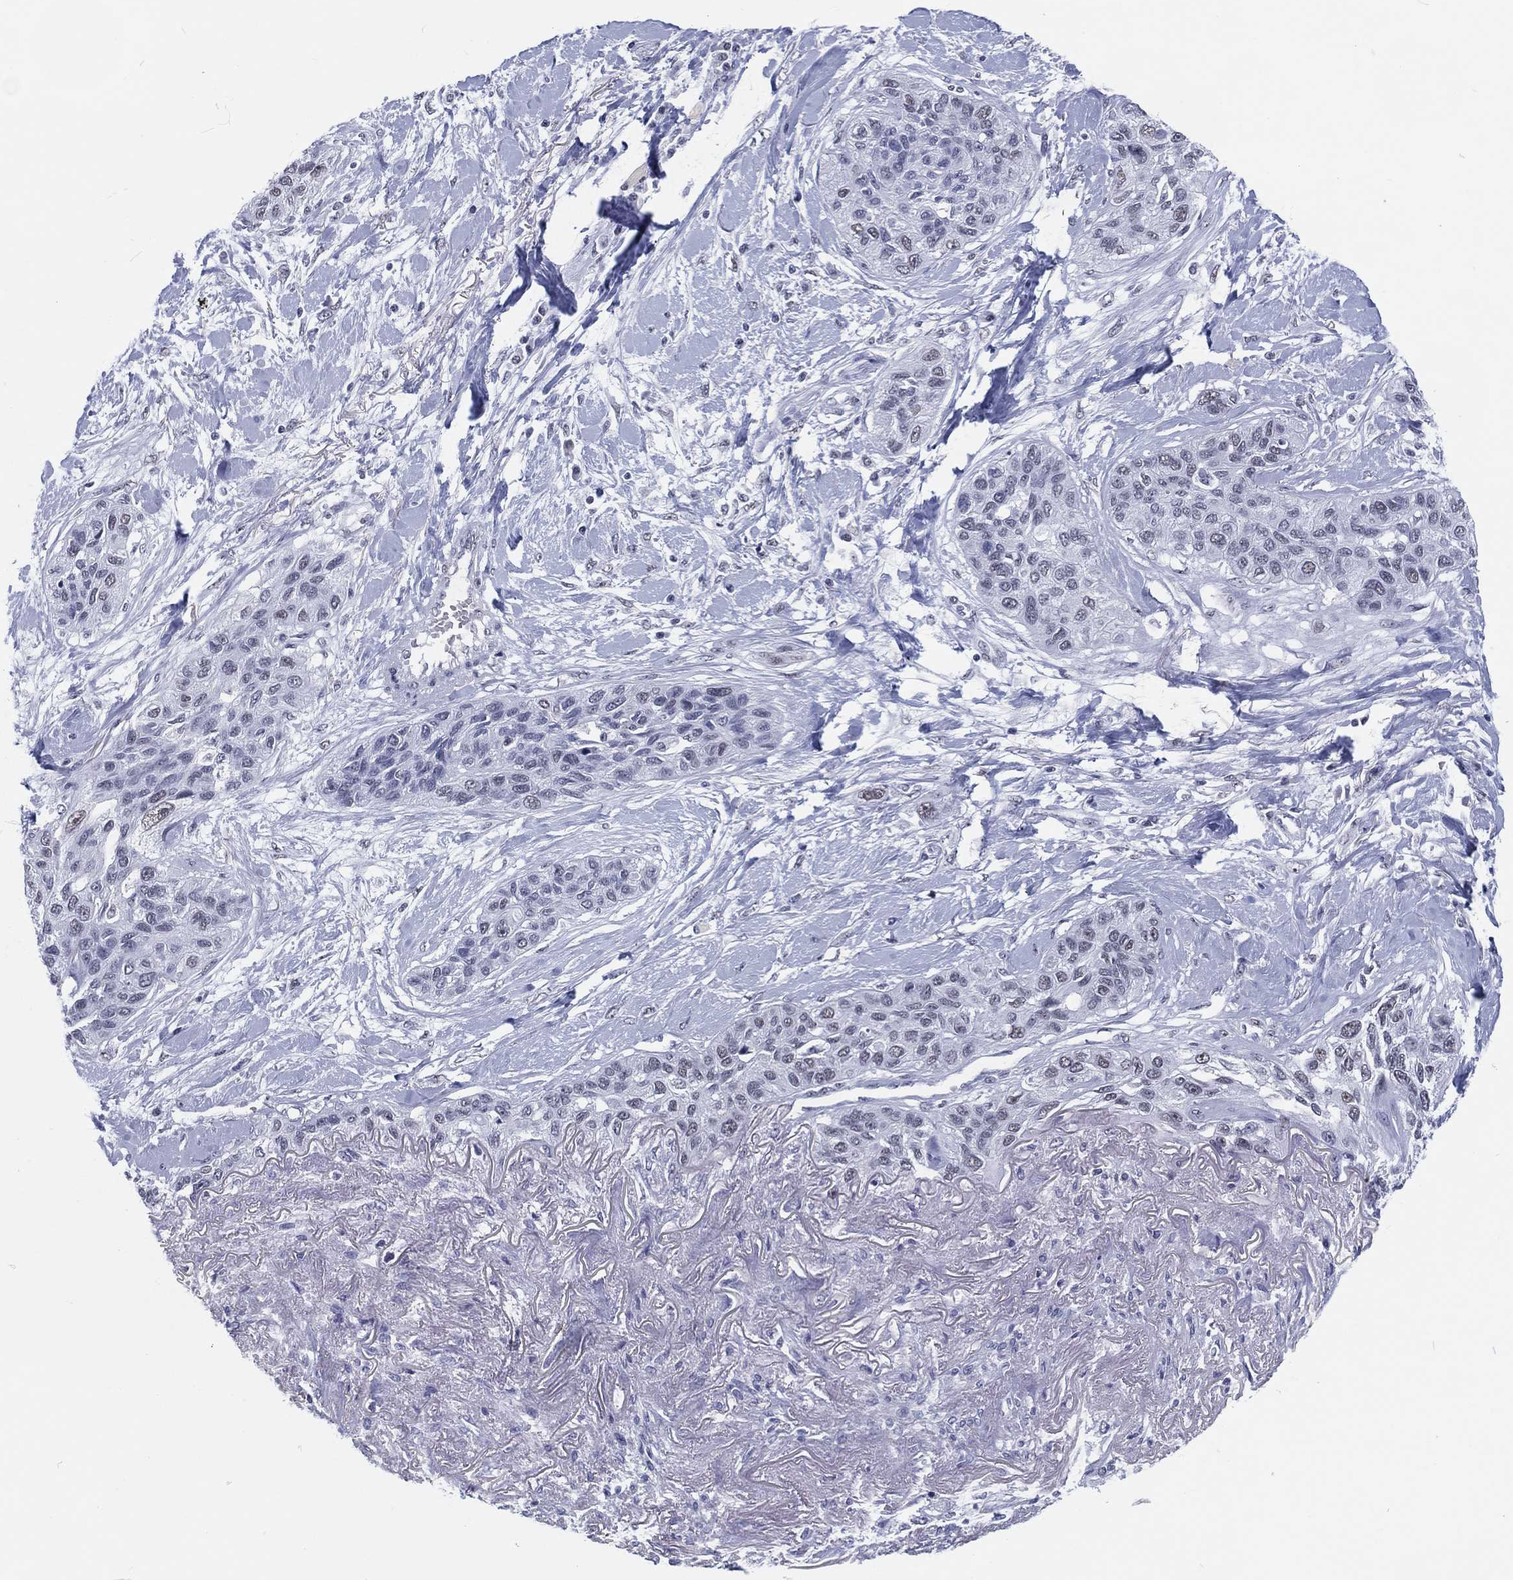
{"staining": {"intensity": "negative", "quantity": "none", "location": "none"}, "tissue": "lung cancer", "cell_type": "Tumor cells", "image_type": "cancer", "snomed": [{"axis": "morphology", "description": "Squamous cell carcinoma, NOS"}, {"axis": "topography", "description": "Lung"}], "caption": "High magnification brightfield microscopy of squamous cell carcinoma (lung) stained with DAB (brown) and counterstained with hematoxylin (blue): tumor cells show no significant positivity. The staining was performed using DAB to visualize the protein expression in brown, while the nuclei were stained in blue with hematoxylin (Magnification: 20x).", "gene": "MAPK8IP1", "patient": {"sex": "female", "age": 70}}